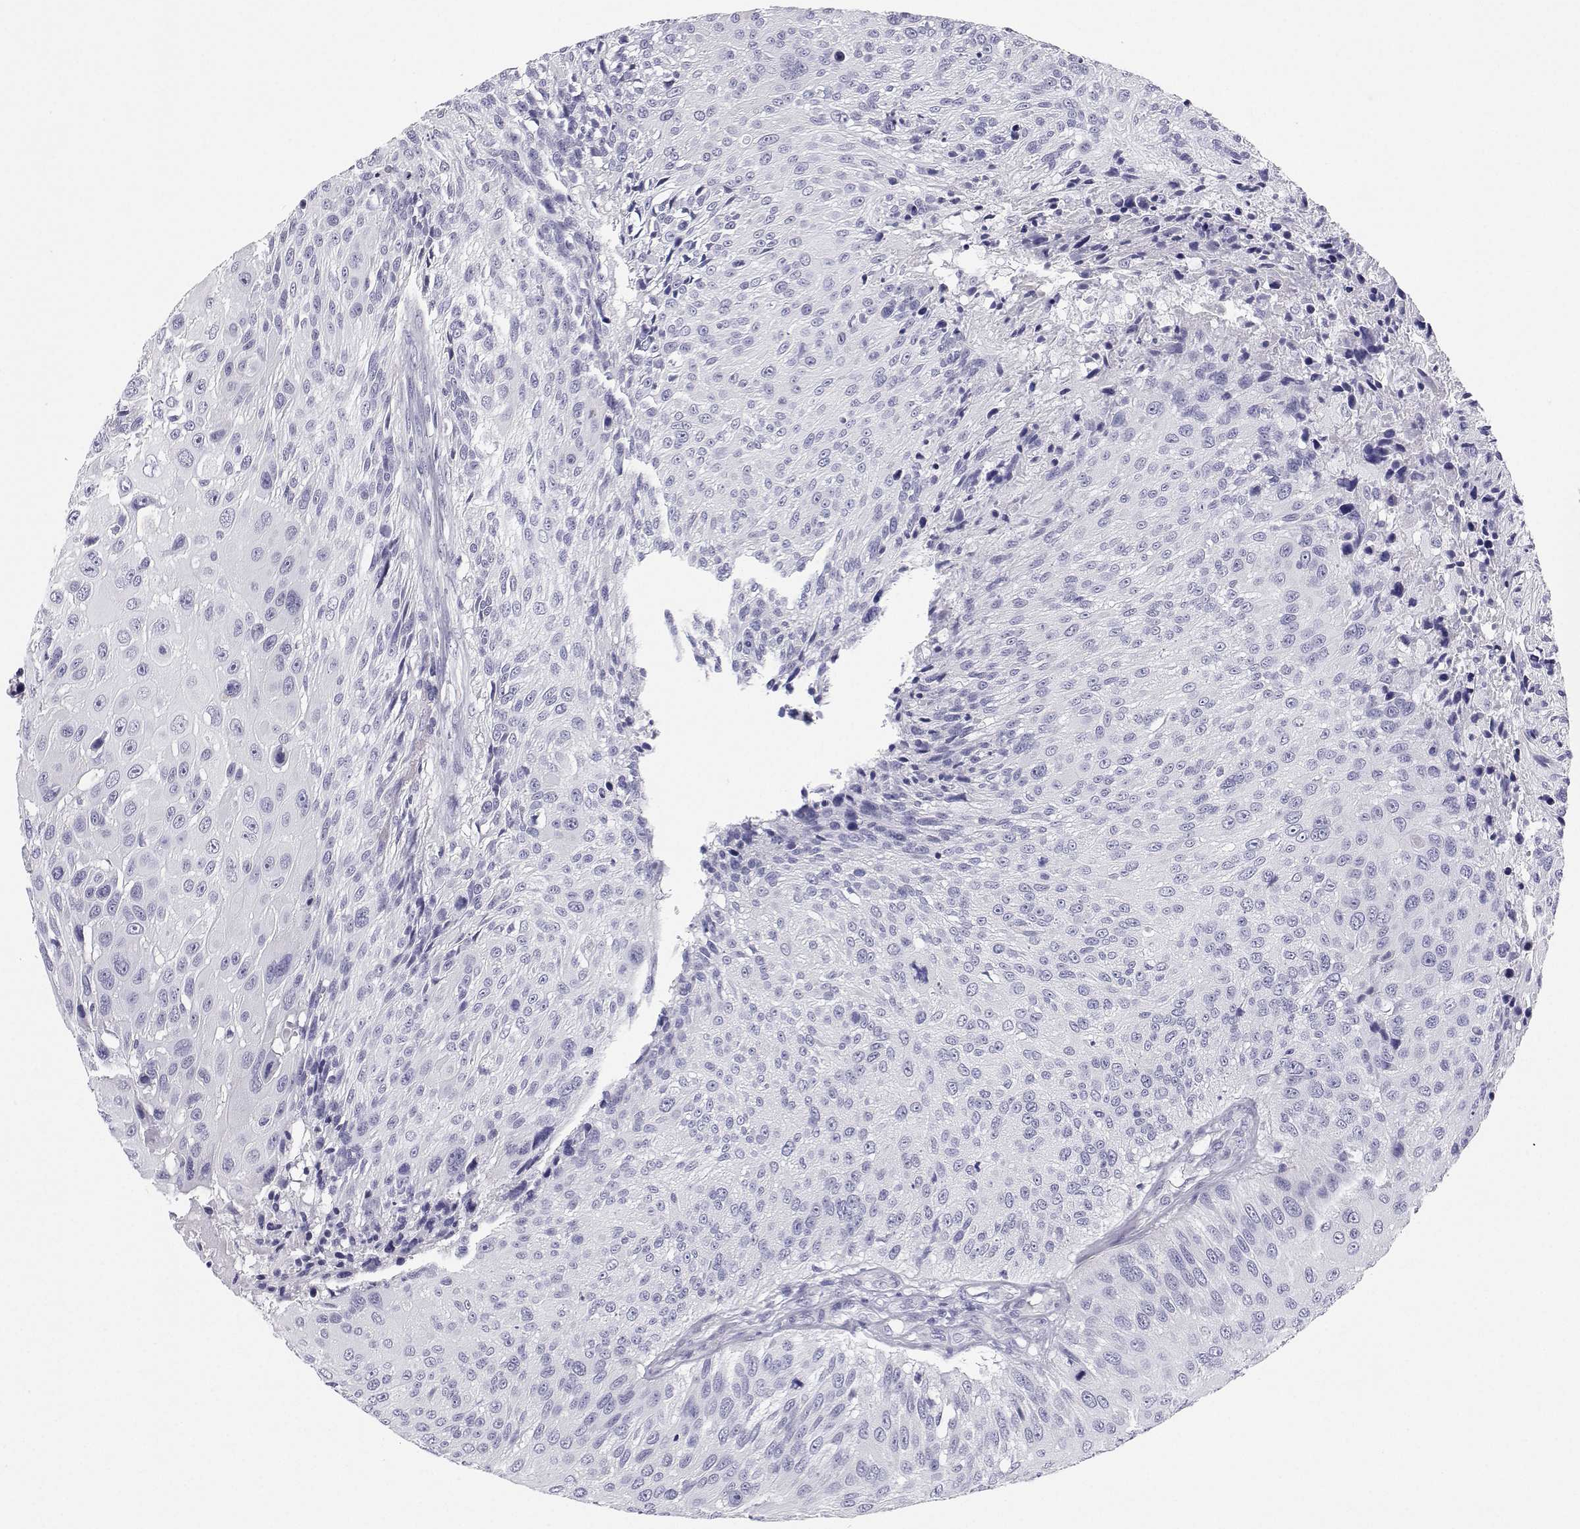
{"staining": {"intensity": "negative", "quantity": "none", "location": "none"}, "tissue": "urothelial cancer", "cell_type": "Tumor cells", "image_type": "cancer", "snomed": [{"axis": "morphology", "description": "Urothelial carcinoma, NOS"}, {"axis": "topography", "description": "Urinary bladder"}], "caption": "There is no significant expression in tumor cells of transitional cell carcinoma.", "gene": "BHMT", "patient": {"sex": "male", "age": 55}}